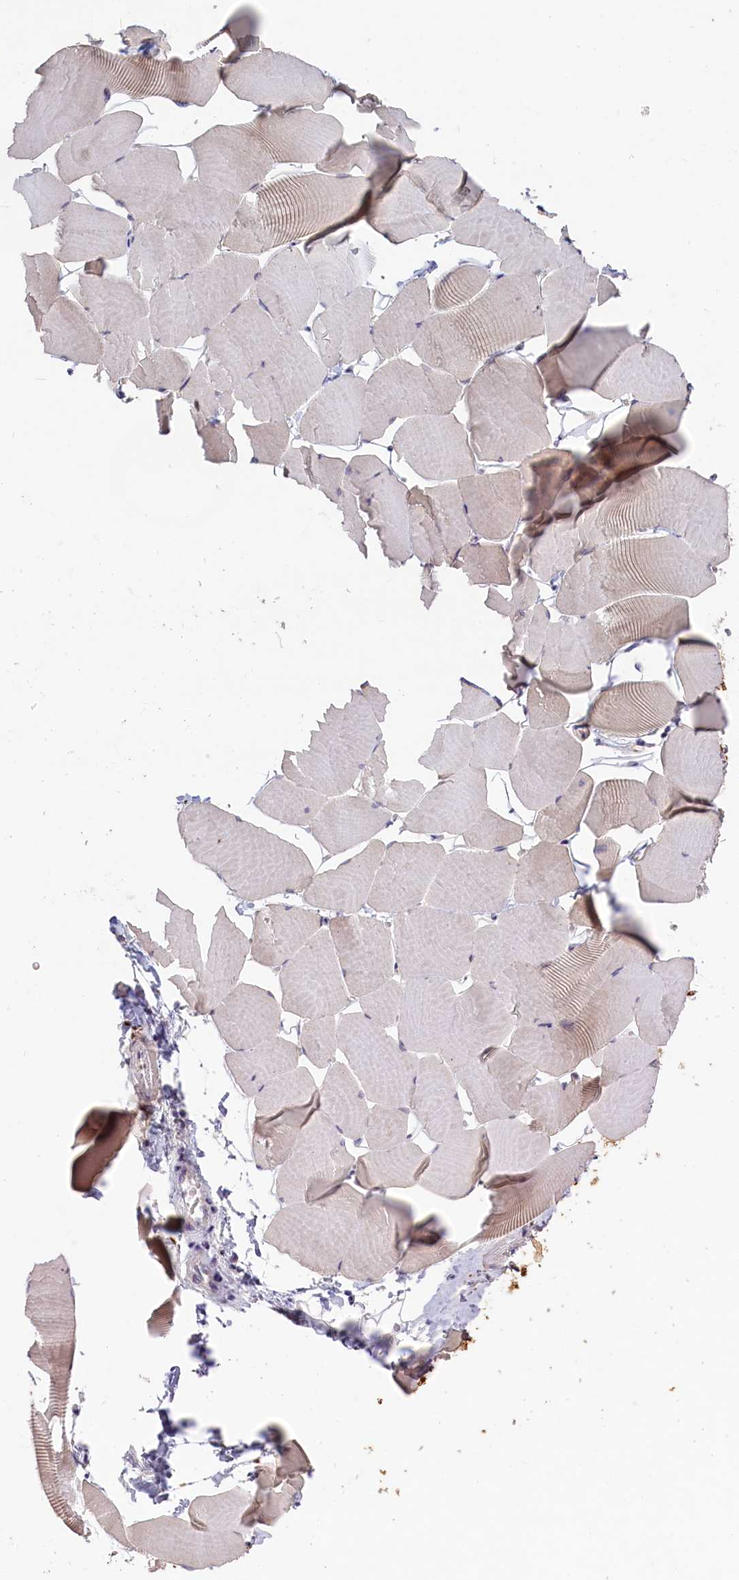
{"staining": {"intensity": "moderate", "quantity": "25%-75%", "location": "cytoplasmic/membranous"}, "tissue": "skeletal muscle", "cell_type": "Myocytes", "image_type": "normal", "snomed": [{"axis": "morphology", "description": "Normal tissue, NOS"}, {"axis": "topography", "description": "Skeletal muscle"}], "caption": "IHC staining of benign skeletal muscle, which displays medium levels of moderate cytoplasmic/membranous positivity in about 25%-75% of myocytes indicating moderate cytoplasmic/membranous protein expression. The staining was performed using DAB (3,3'-diaminobenzidine) (brown) for protein detection and nuclei were counterstained in hematoxylin (blue).", "gene": "UCHL3", "patient": {"sex": "male", "age": 25}}